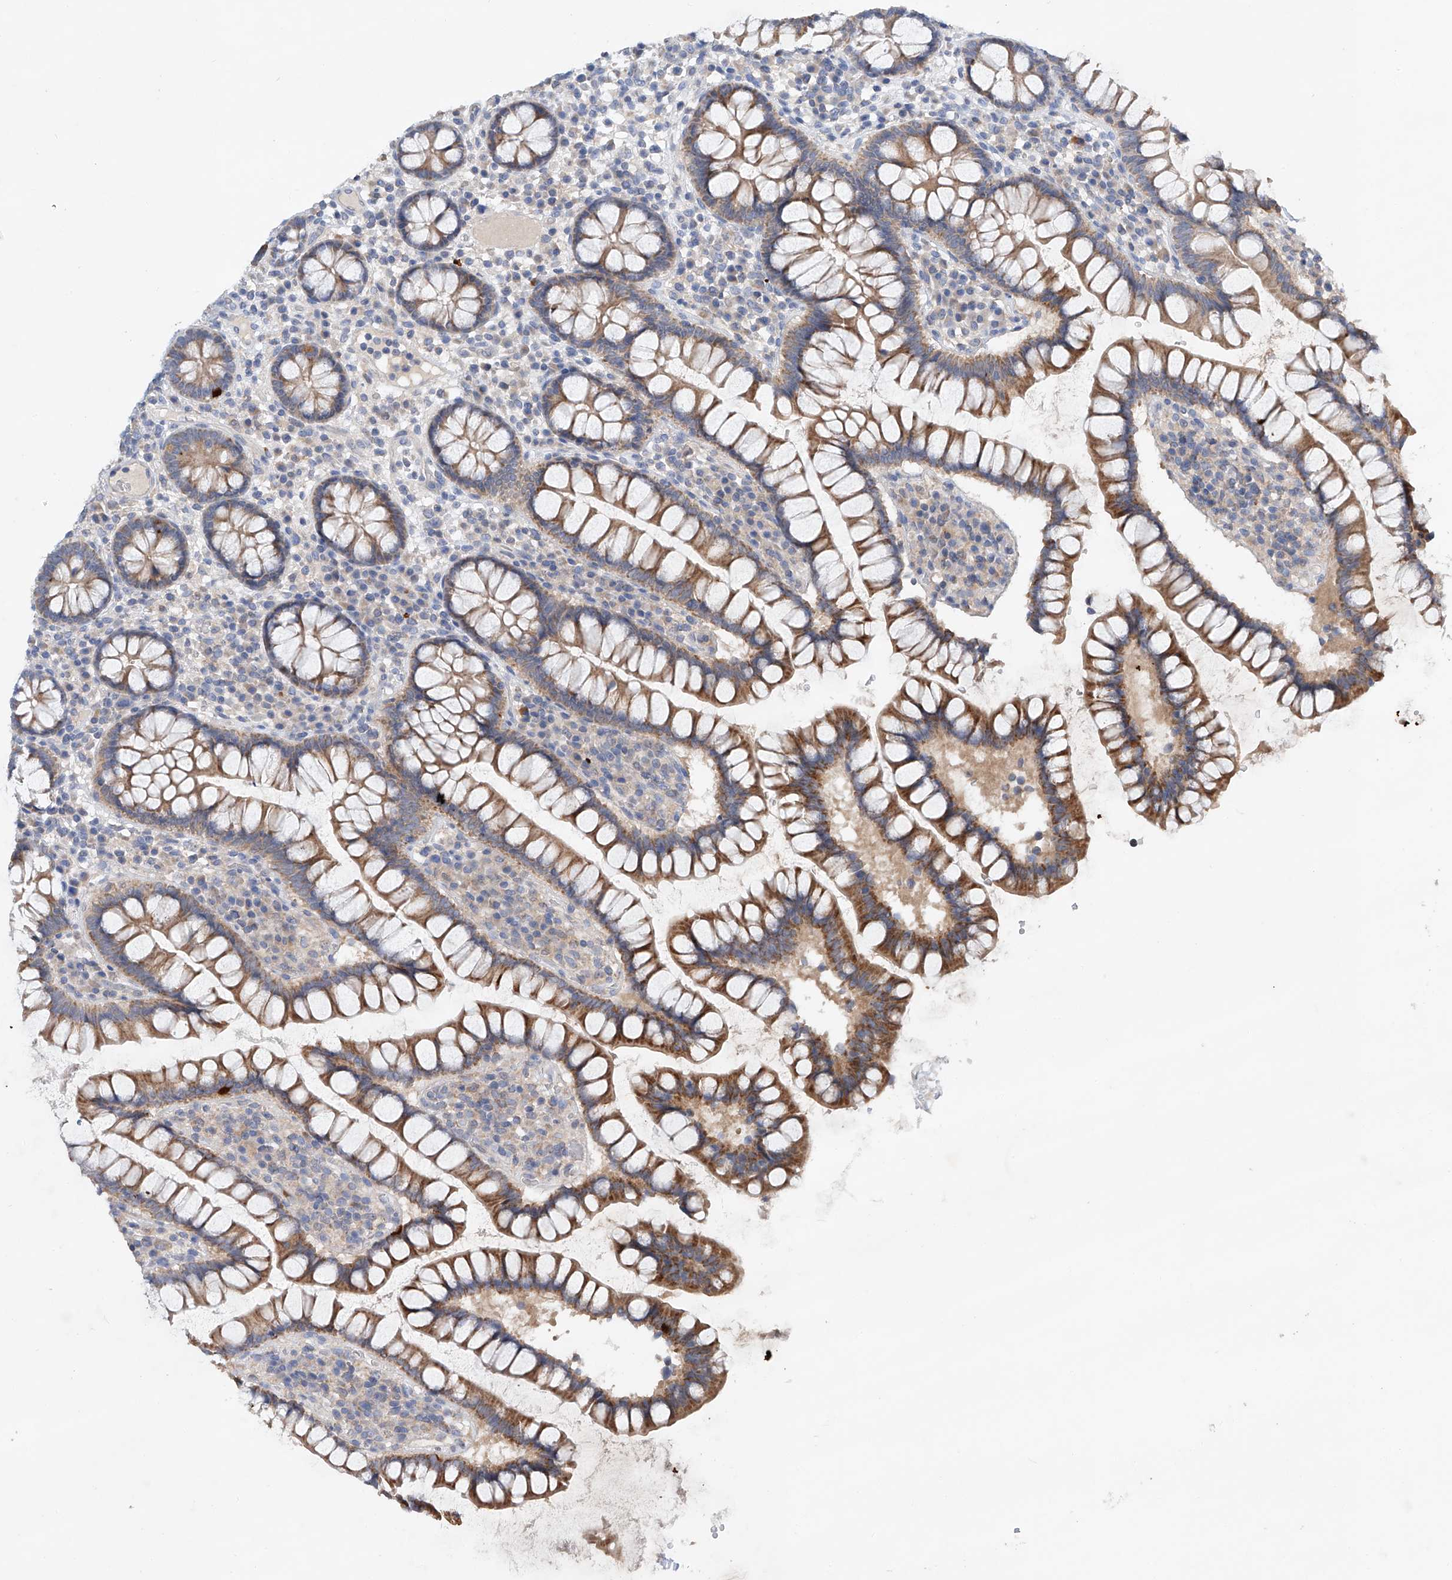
{"staining": {"intensity": "weak", "quantity": ">75%", "location": "cytoplasmic/membranous"}, "tissue": "colon", "cell_type": "Endothelial cells", "image_type": "normal", "snomed": [{"axis": "morphology", "description": "Normal tissue, NOS"}, {"axis": "topography", "description": "Colon"}], "caption": "Colon stained with a brown dye displays weak cytoplasmic/membranous positive staining in about >75% of endothelial cells.", "gene": "GPC4", "patient": {"sex": "female", "age": 79}}